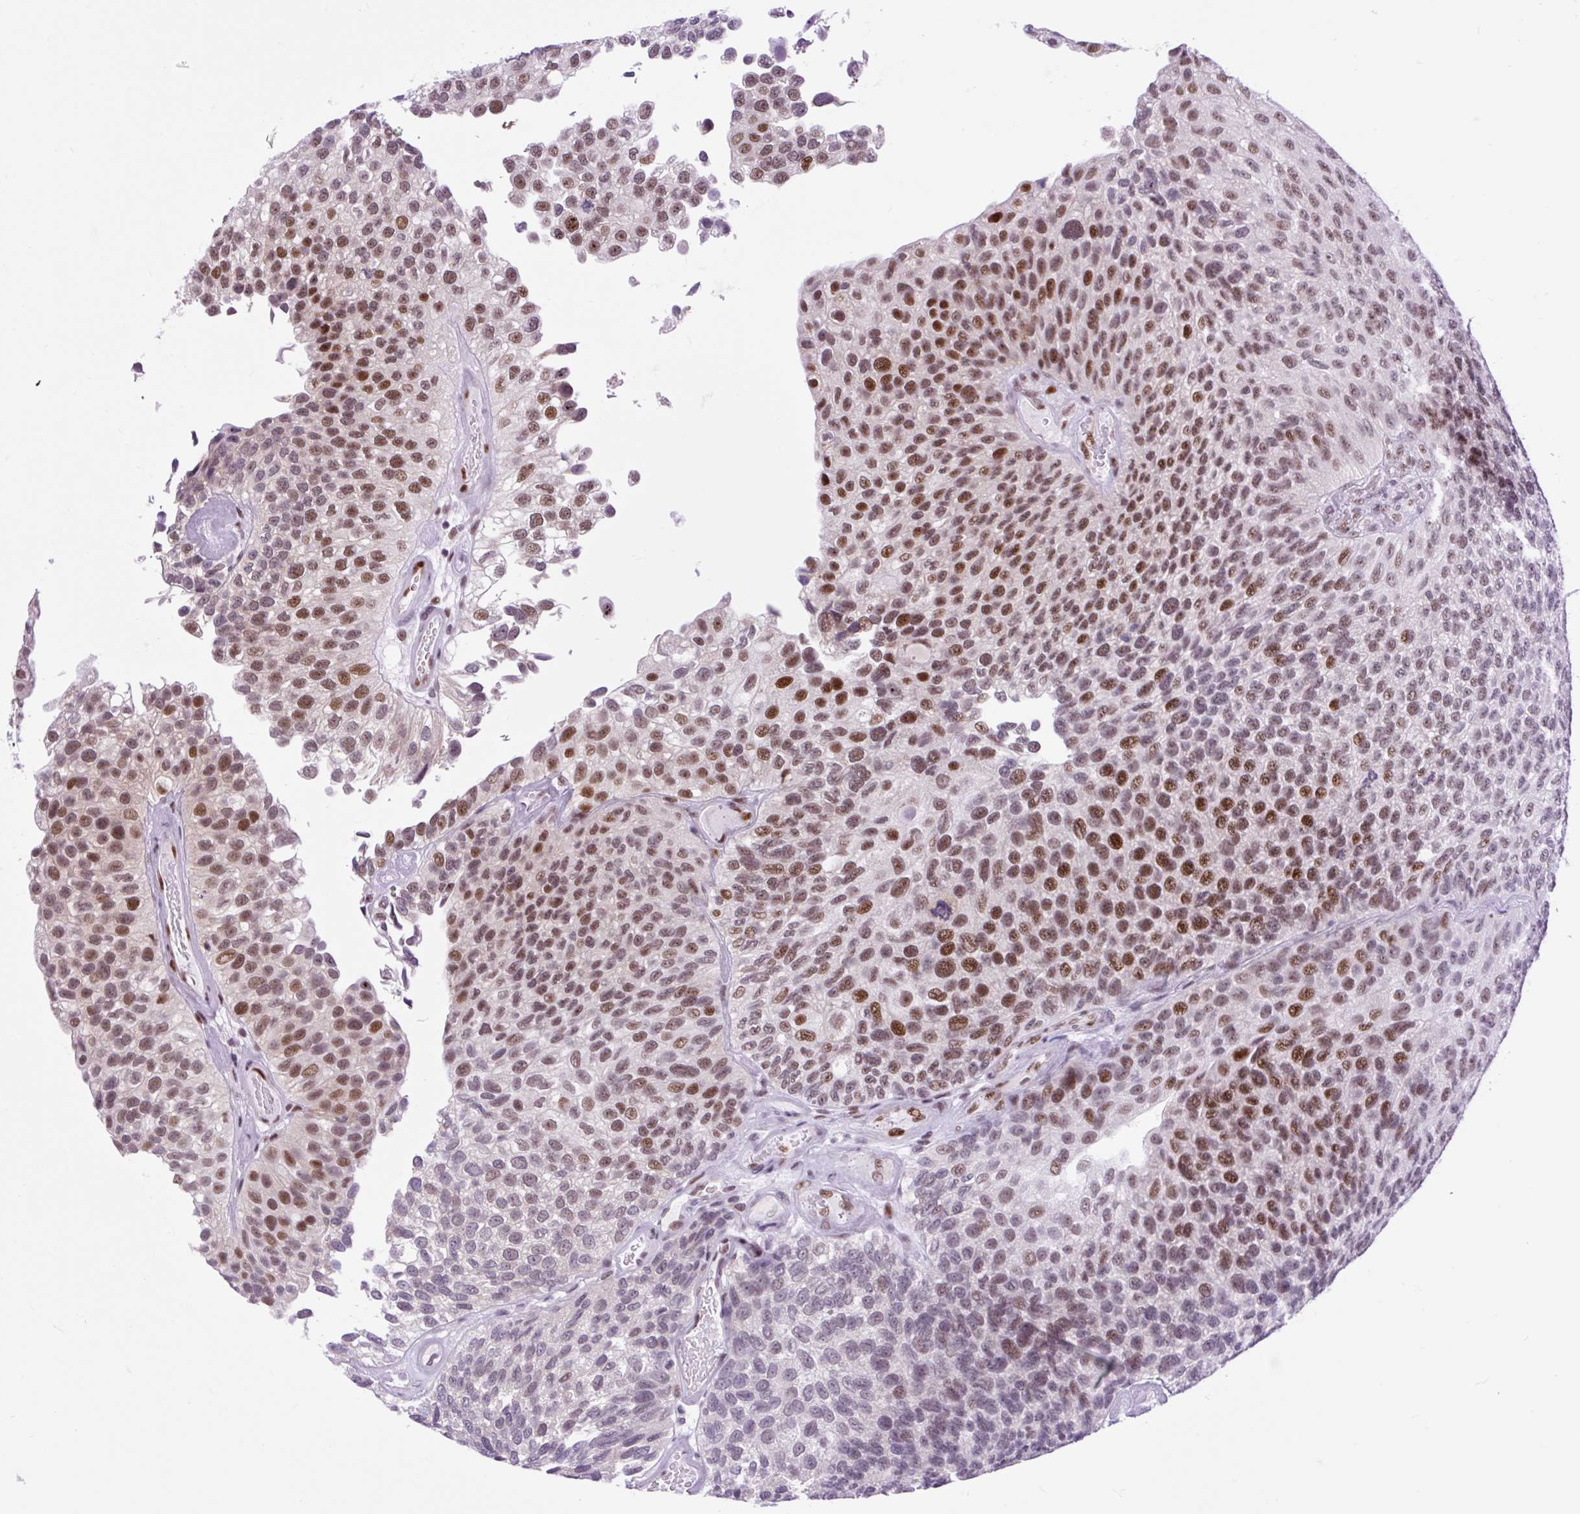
{"staining": {"intensity": "moderate", "quantity": ">75%", "location": "nuclear"}, "tissue": "urothelial cancer", "cell_type": "Tumor cells", "image_type": "cancer", "snomed": [{"axis": "morphology", "description": "Urothelial carcinoma, NOS"}, {"axis": "topography", "description": "Urinary bladder"}], "caption": "Transitional cell carcinoma stained with immunohistochemistry (IHC) demonstrates moderate nuclear expression in approximately >75% of tumor cells.", "gene": "CLK2", "patient": {"sex": "male", "age": 87}}